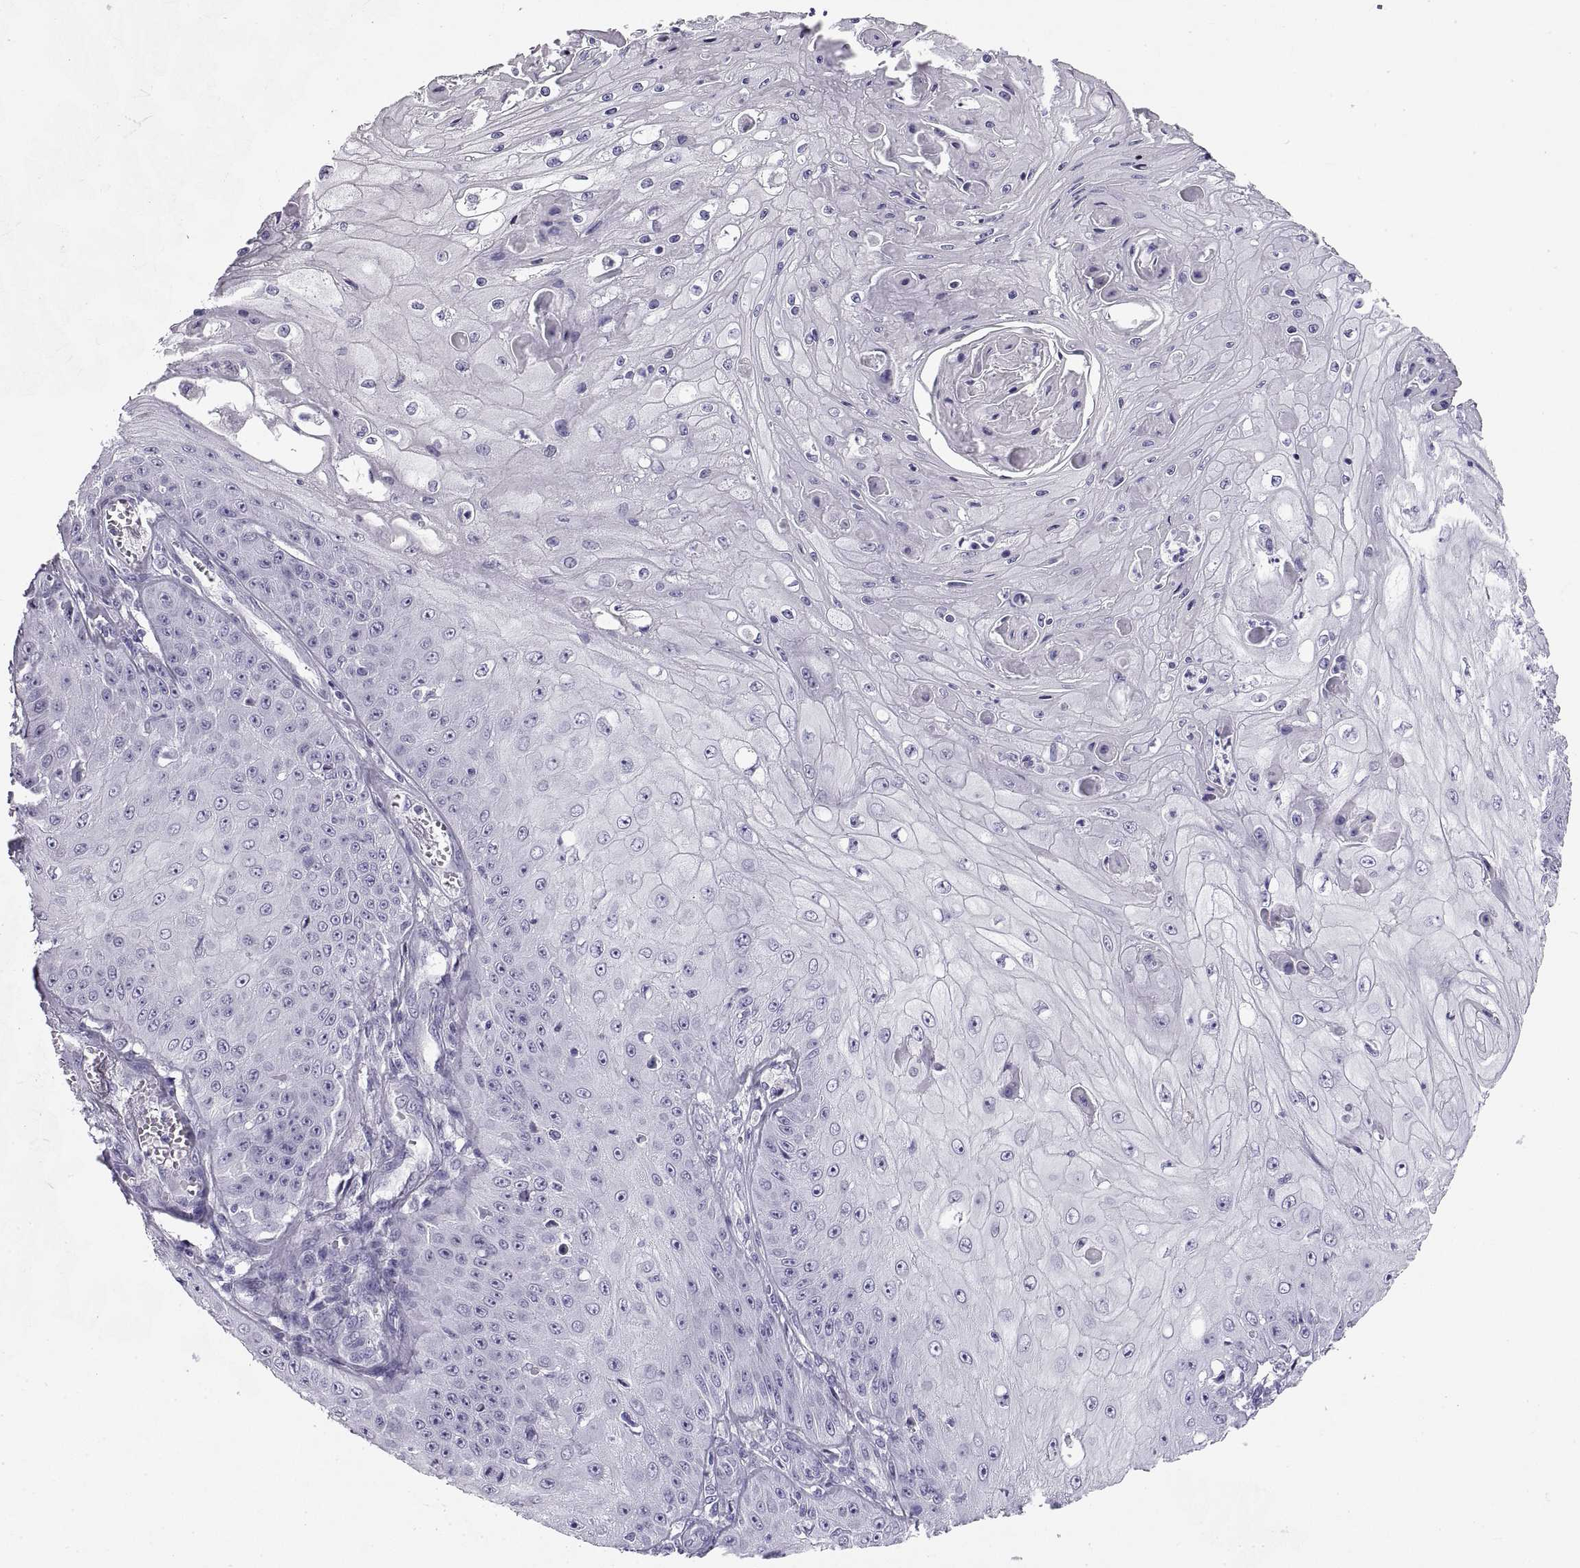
{"staining": {"intensity": "negative", "quantity": "none", "location": "none"}, "tissue": "skin cancer", "cell_type": "Tumor cells", "image_type": "cancer", "snomed": [{"axis": "morphology", "description": "Squamous cell carcinoma, NOS"}, {"axis": "topography", "description": "Skin"}], "caption": "Immunohistochemical staining of human skin cancer exhibits no significant positivity in tumor cells.", "gene": "RLBP1", "patient": {"sex": "male", "age": 70}}